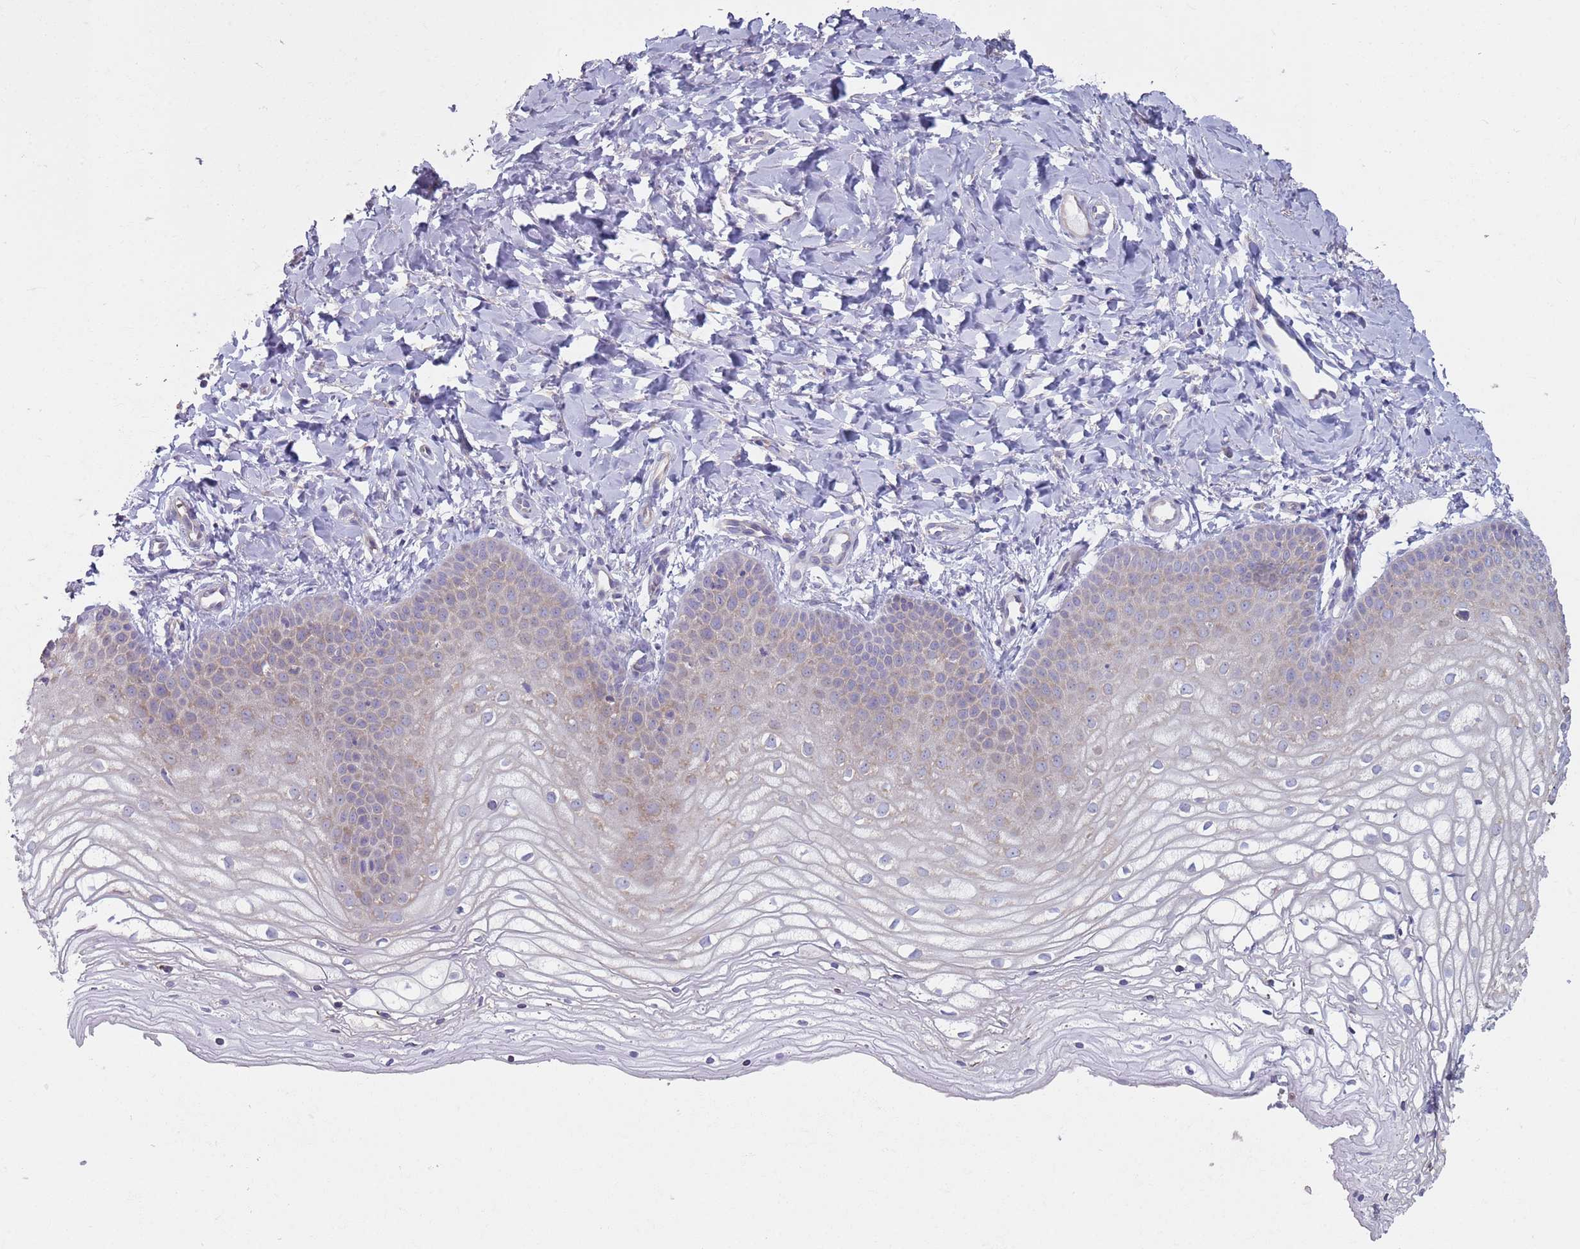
{"staining": {"intensity": "moderate", "quantity": "25%-75%", "location": "cytoplasmic/membranous"}, "tissue": "vagina", "cell_type": "Squamous epithelial cells", "image_type": "normal", "snomed": [{"axis": "morphology", "description": "Normal tissue, NOS"}, {"axis": "topography", "description": "Vagina"}], "caption": "Moderate cytoplasmic/membranous protein staining is identified in about 25%-75% of squamous epithelial cells in vagina.", "gene": "RPL17", "patient": {"sex": "female", "age": 68}}